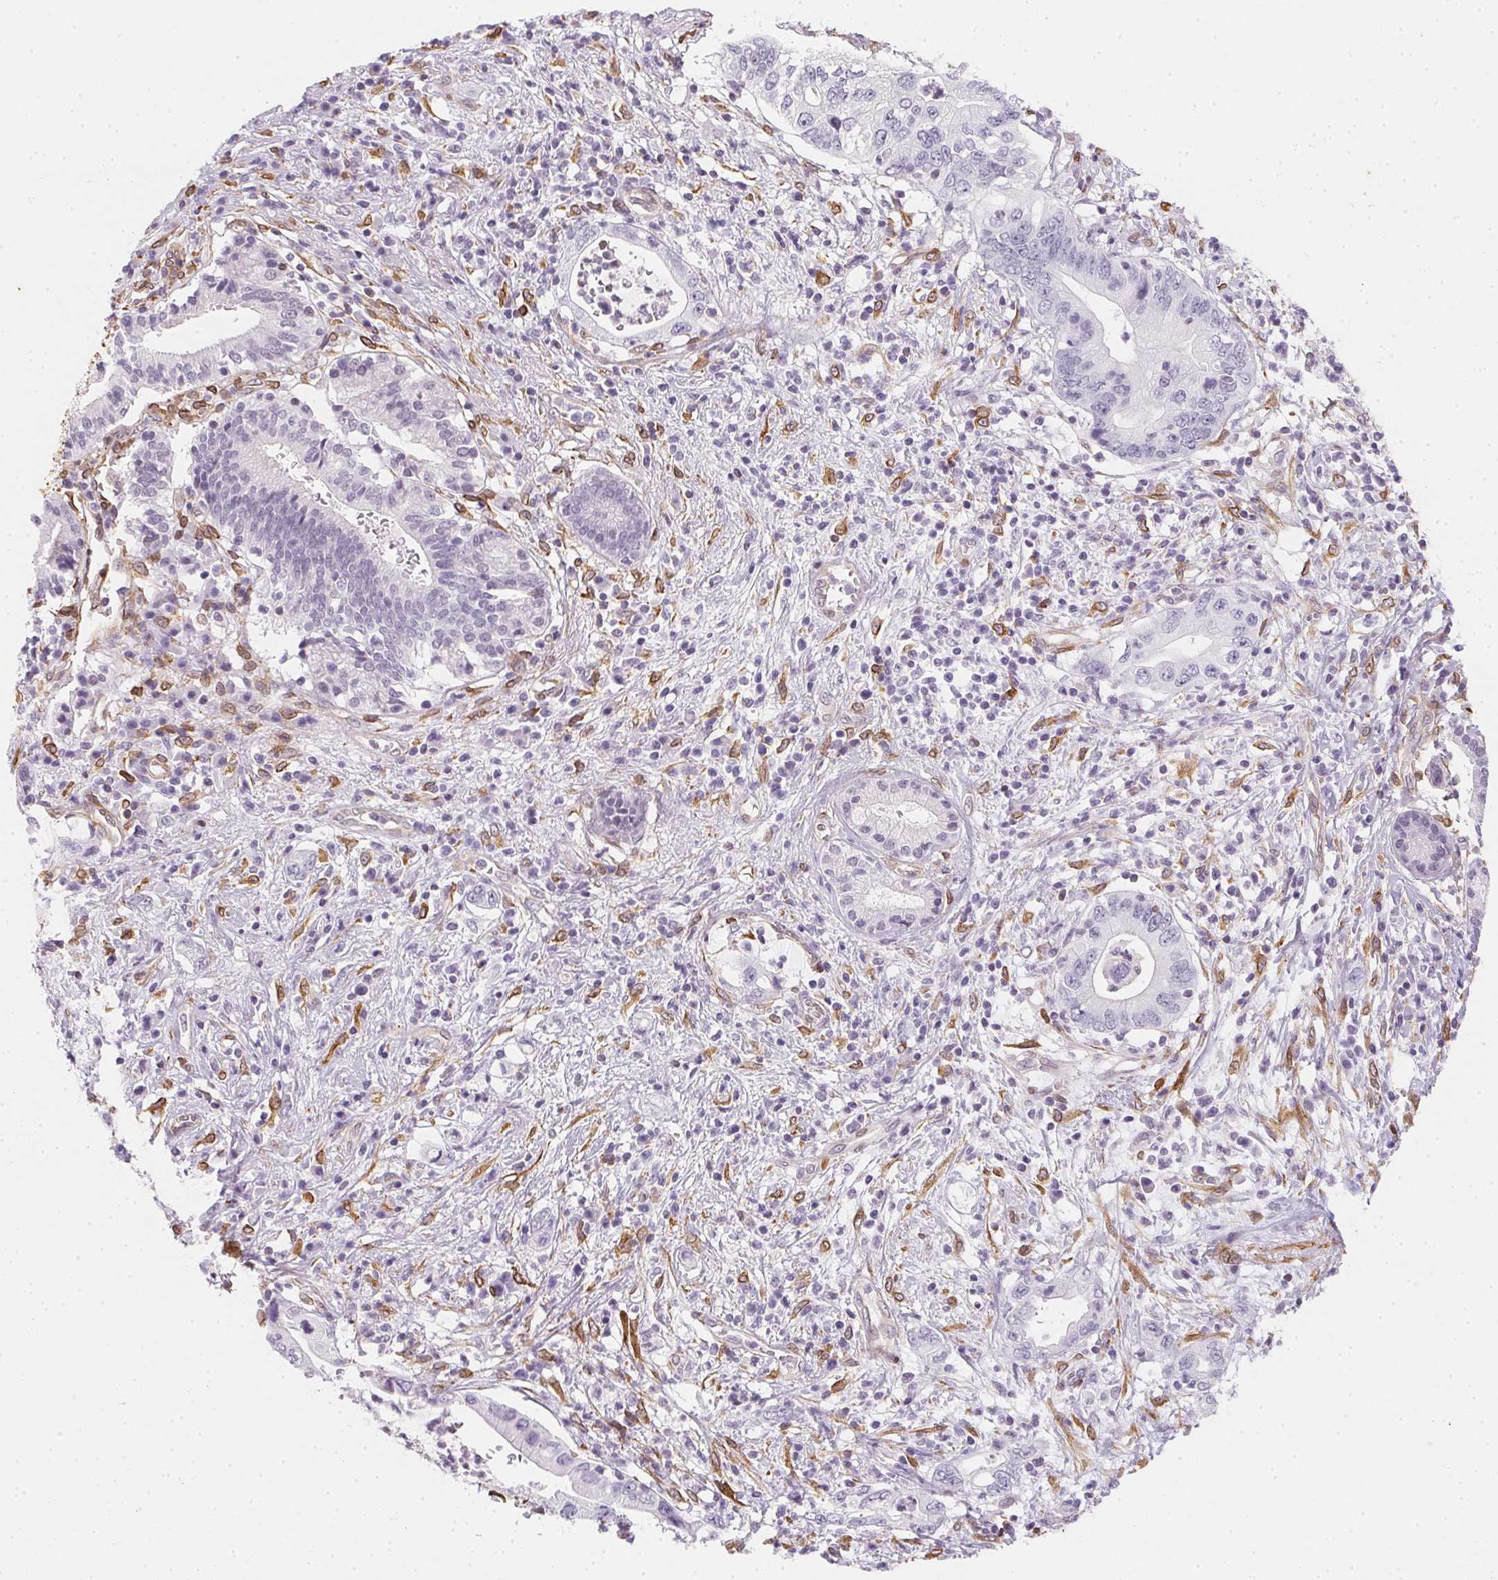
{"staining": {"intensity": "negative", "quantity": "none", "location": "none"}, "tissue": "pancreatic cancer", "cell_type": "Tumor cells", "image_type": "cancer", "snomed": [{"axis": "morphology", "description": "Adenocarcinoma, NOS"}, {"axis": "topography", "description": "Pancreas"}], "caption": "Immunohistochemistry photomicrograph of neoplastic tissue: human pancreatic cancer stained with DAB exhibits no significant protein positivity in tumor cells.", "gene": "RSBN1", "patient": {"sex": "female", "age": 72}}